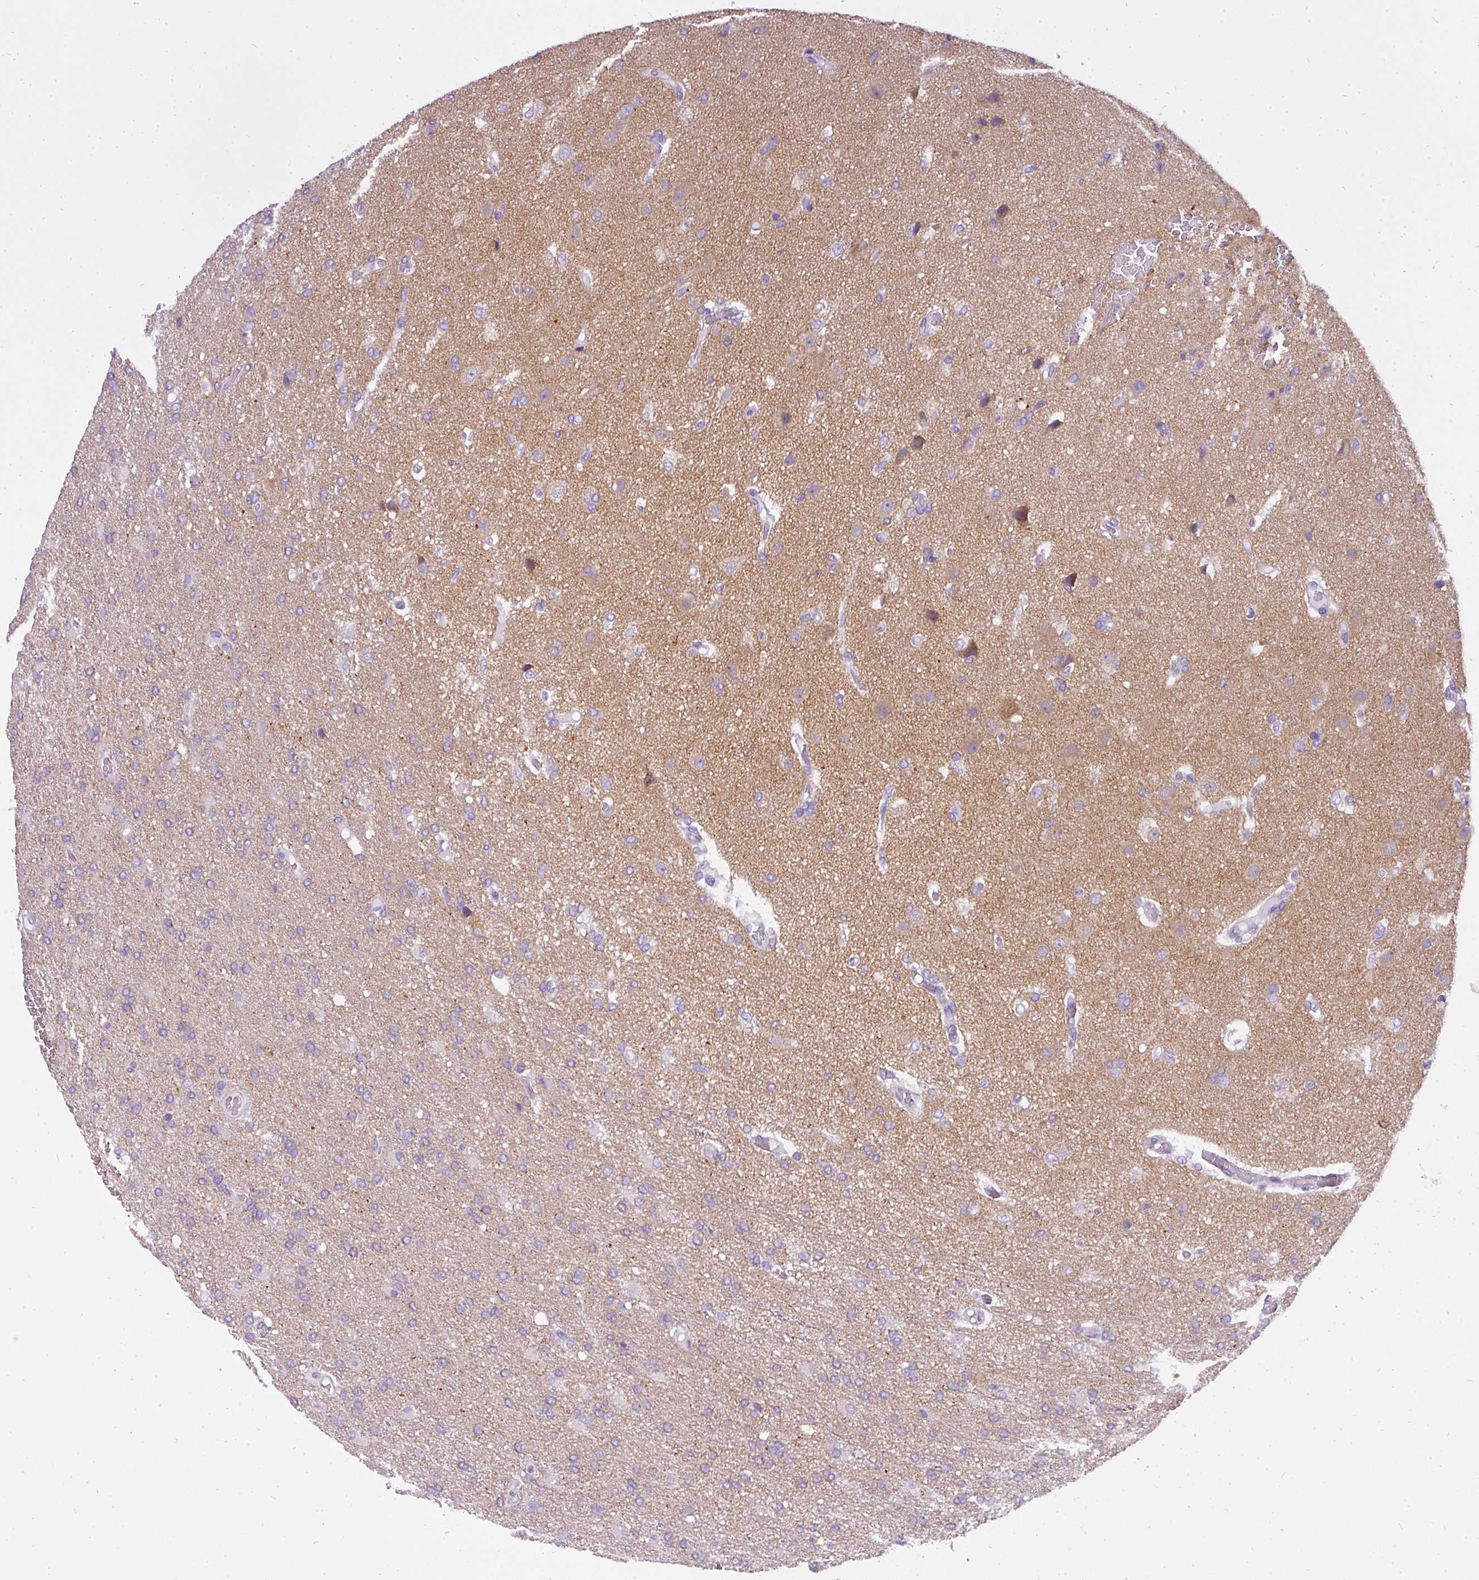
{"staining": {"intensity": "negative", "quantity": "none", "location": "none"}, "tissue": "glioma", "cell_type": "Tumor cells", "image_type": "cancer", "snomed": [{"axis": "morphology", "description": "Glioma, malignant, High grade"}, {"axis": "topography", "description": "Brain"}], "caption": "DAB immunohistochemical staining of malignant glioma (high-grade) displays no significant positivity in tumor cells. (DAB immunohistochemistry visualized using brightfield microscopy, high magnification).", "gene": "ATP6V1D", "patient": {"sex": "female", "age": 74}}